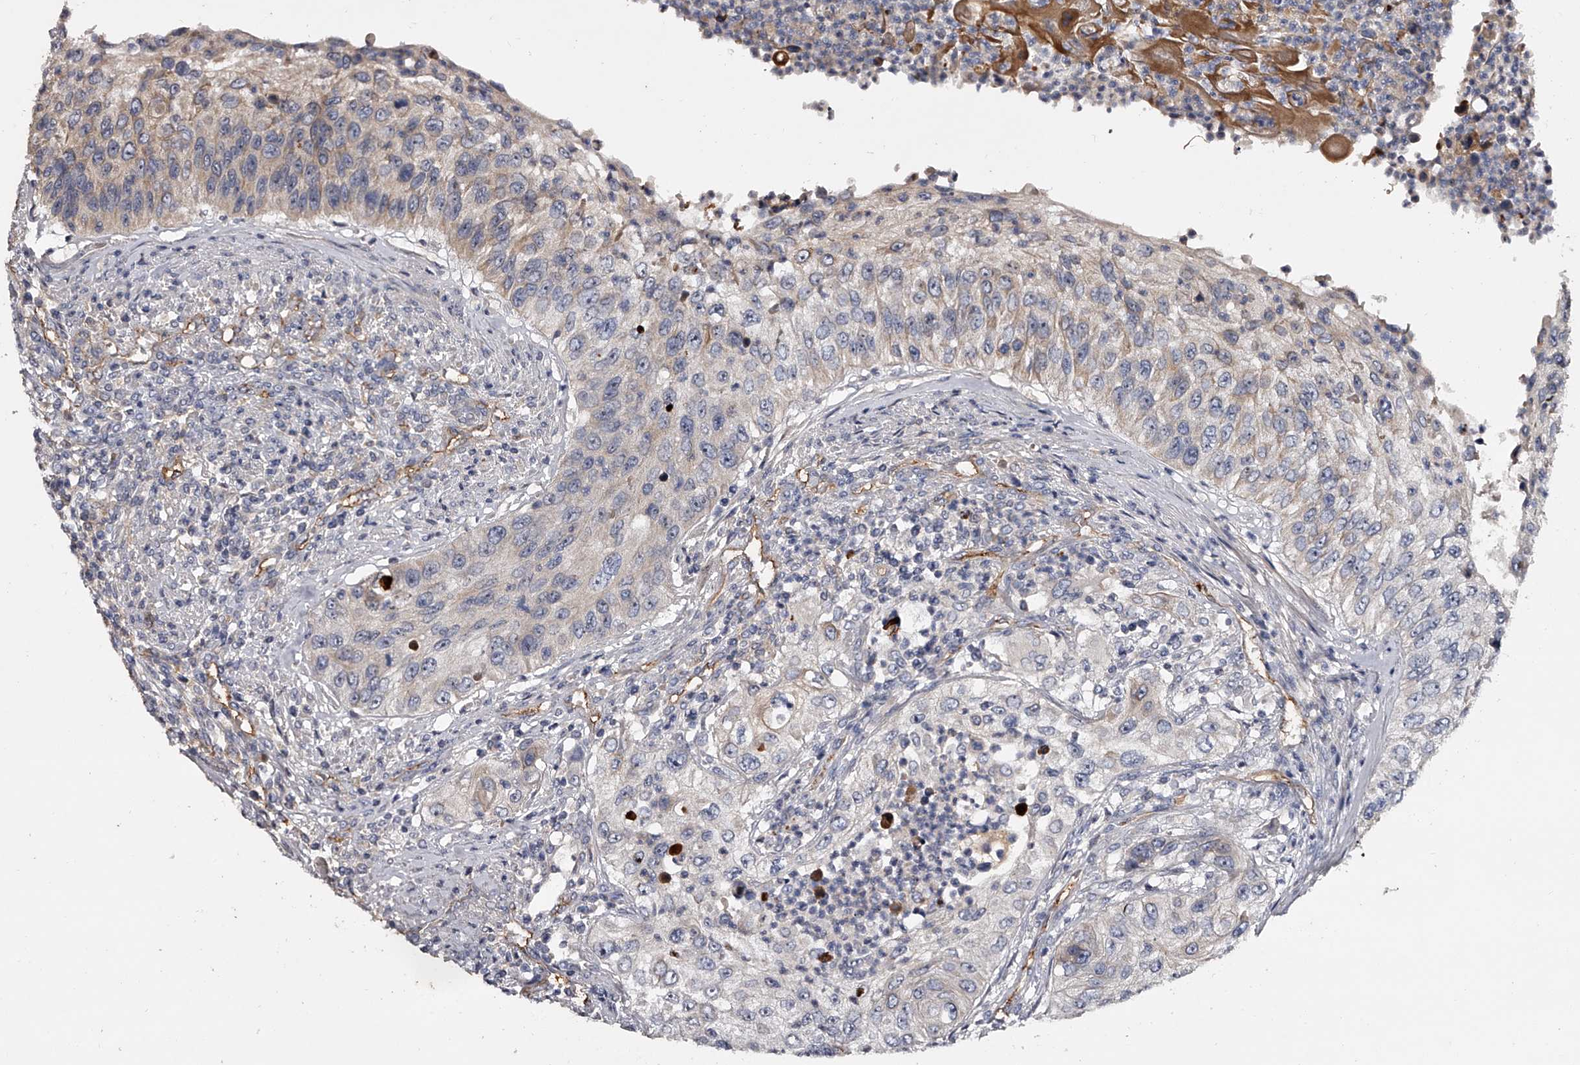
{"staining": {"intensity": "weak", "quantity": "<25%", "location": "cytoplasmic/membranous"}, "tissue": "urothelial cancer", "cell_type": "Tumor cells", "image_type": "cancer", "snomed": [{"axis": "morphology", "description": "Urothelial carcinoma, High grade"}, {"axis": "topography", "description": "Urinary bladder"}], "caption": "Immunohistochemistry micrograph of neoplastic tissue: urothelial cancer stained with DAB shows no significant protein expression in tumor cells. (DAB (3,3'-diaminobenzidine) IHC visualized using brightfield microscopy, high magnification).", "gene": "MDN1", "patient": {"sex": "female", "age": 60}}